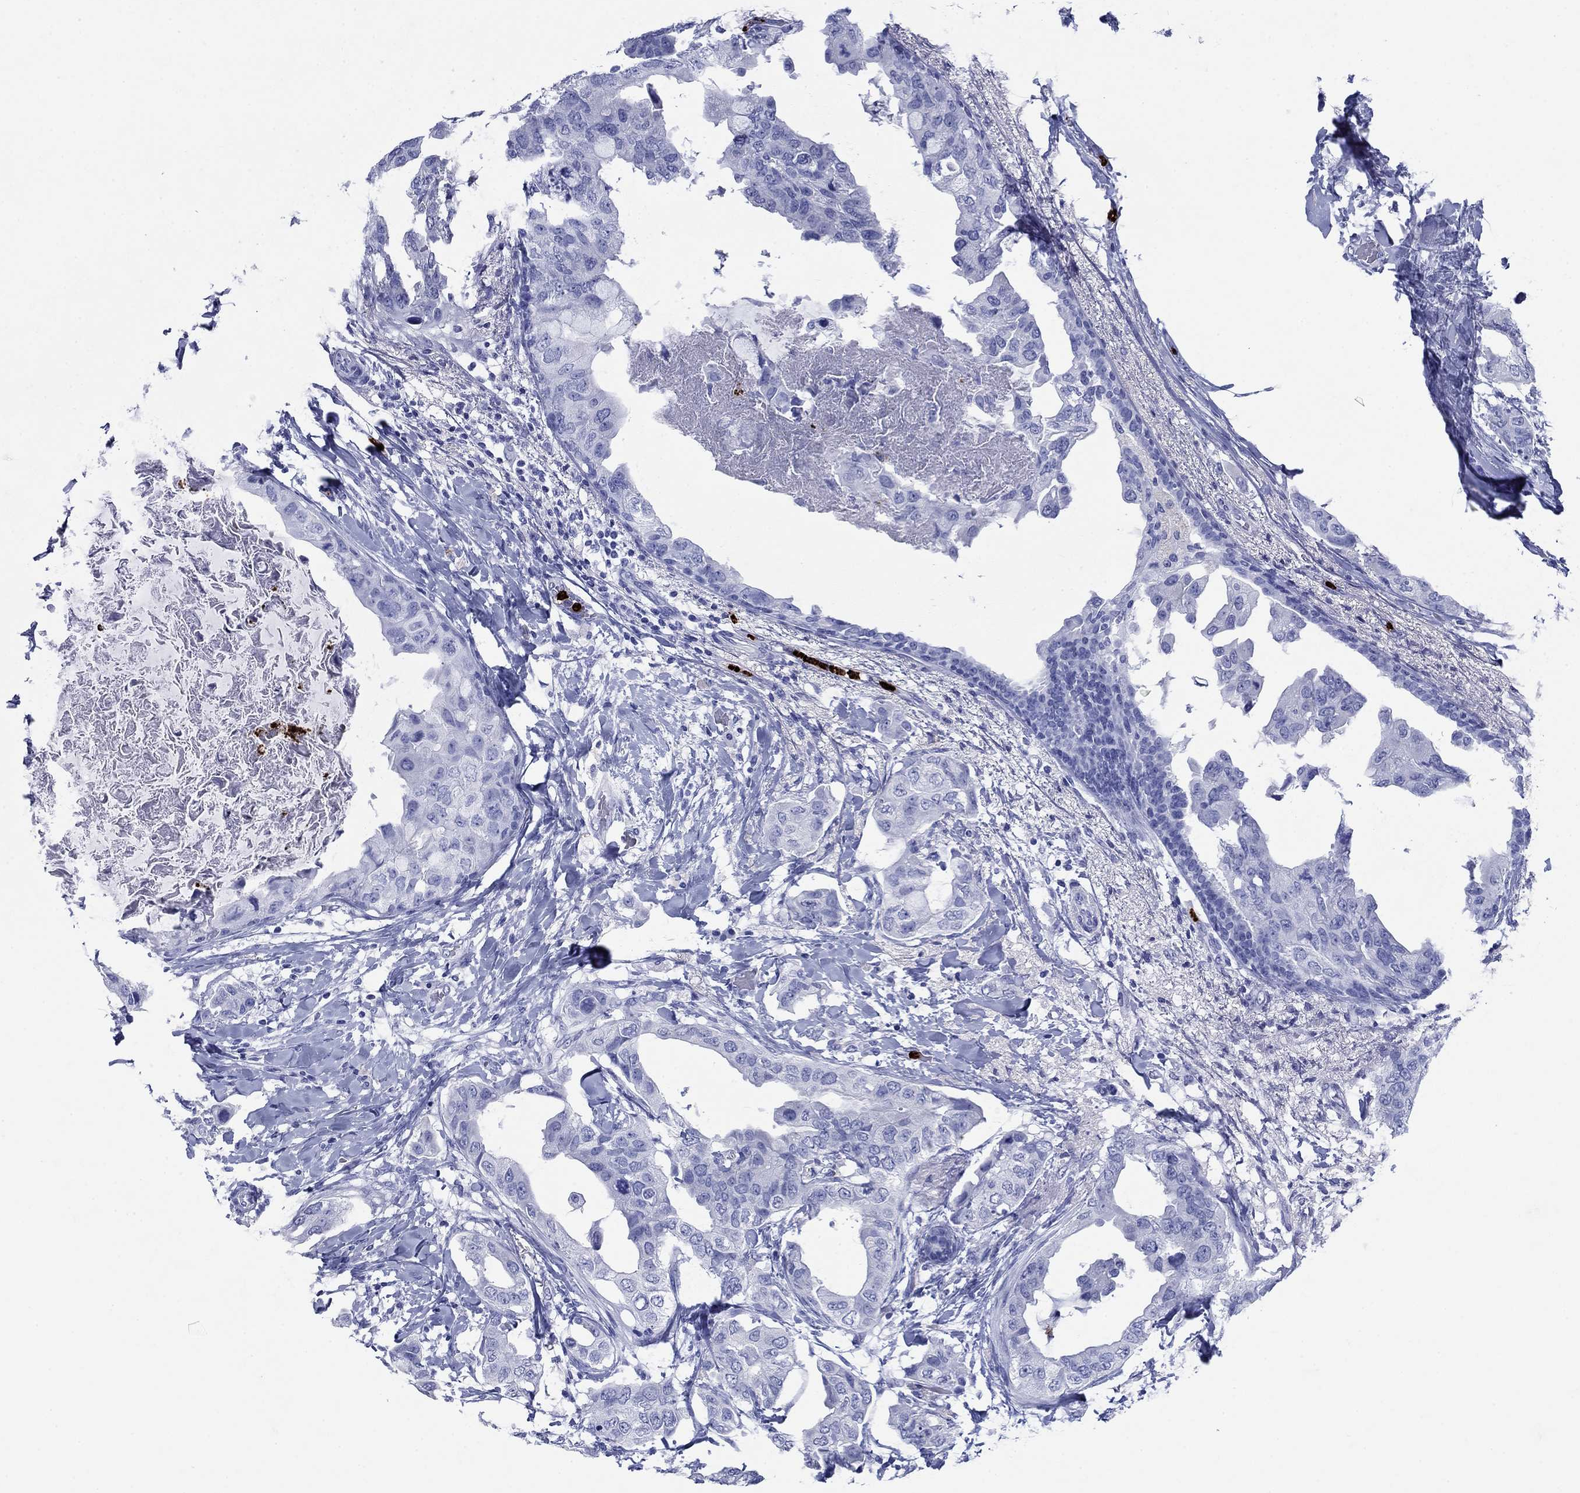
{"staining": {"intensity": "negative", "quantity": "none", "location": "none"}, "tissue": "breast cancer", "cell_type": "Tumor cells", "image_type": "cancer", "snomed": [{"axis": "morphology", "description": "Normal tissue, NOS"}, {"axis": "morphology", "description": "Duct carcinoma"}, {"axis": "topography", "description": "Breast"}], "caption": "Immunohistochemistry (IHC) histopathology image of human breast infiltrating ductal carcinoma stained for a protein (brown), which displays no staining in tumor cells. (DAB (3,3'-diaminobenzidine) IHC, high magnification).", "gene": "AZU1", "patient": {"sex": "female", "age": 40}}